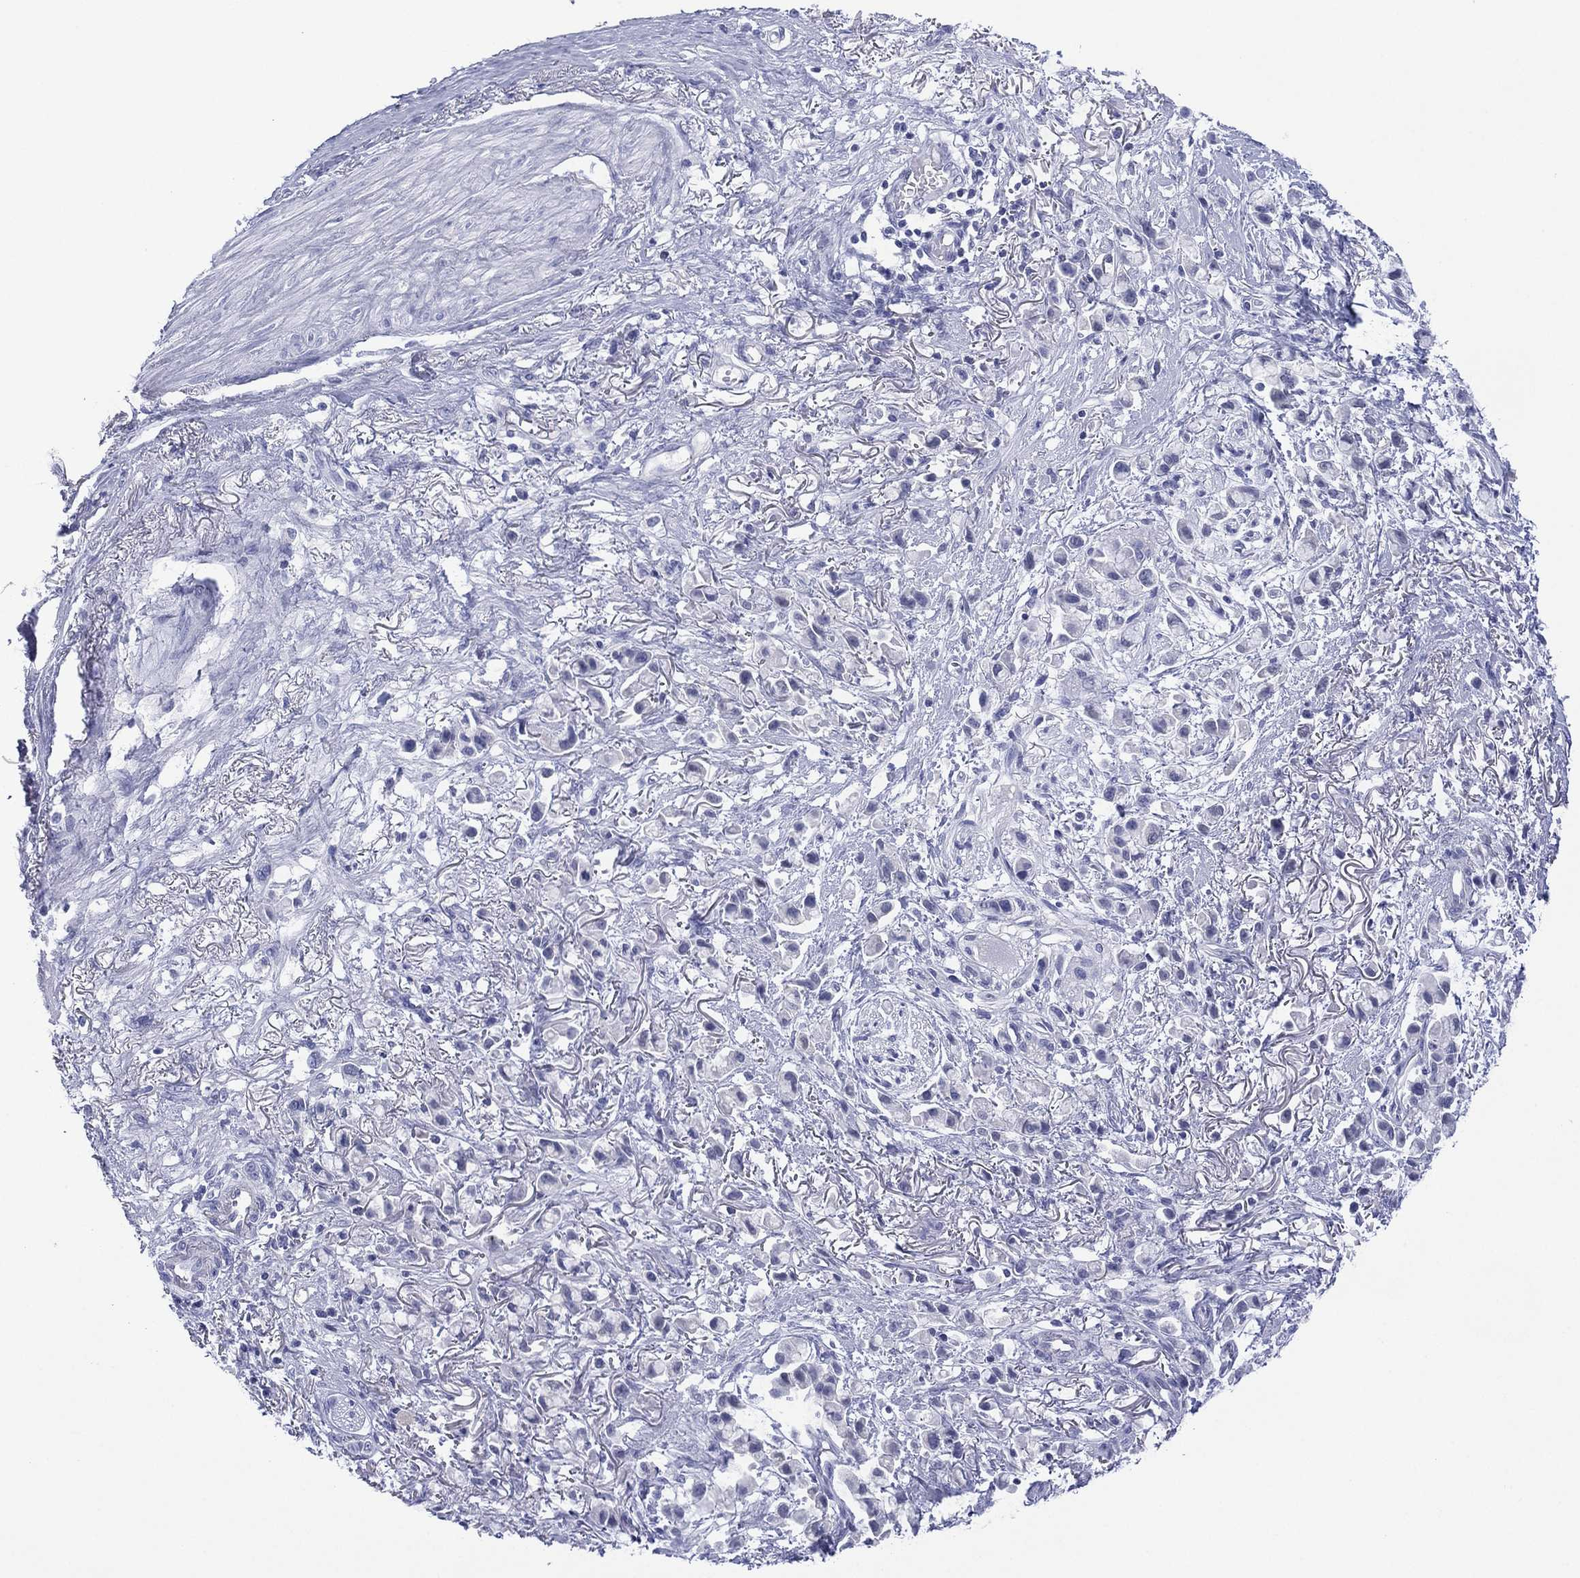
{"staining": {"intensity": "negative", "quantity": "none", "location": "none"}, "tissue": "stomach cancer", "cell_type": "Tumor cells", "image_type": "cancer", "snomed": [{"axis": "morphology", "description": "Adenocarcinoma, NOS"}, {"axis": "topography", "description": "Stomach"}], "caption": "Immunohistochemistry (IHC) image of neoplastic tissue: human stomach adenocarcinoma stained with DAB (3,3'-diaminobenzidine) demonstrates no significant protein staining in tumor cells.", "gene": "DSG1", "patient": {"sex": "female", "age": 81}}